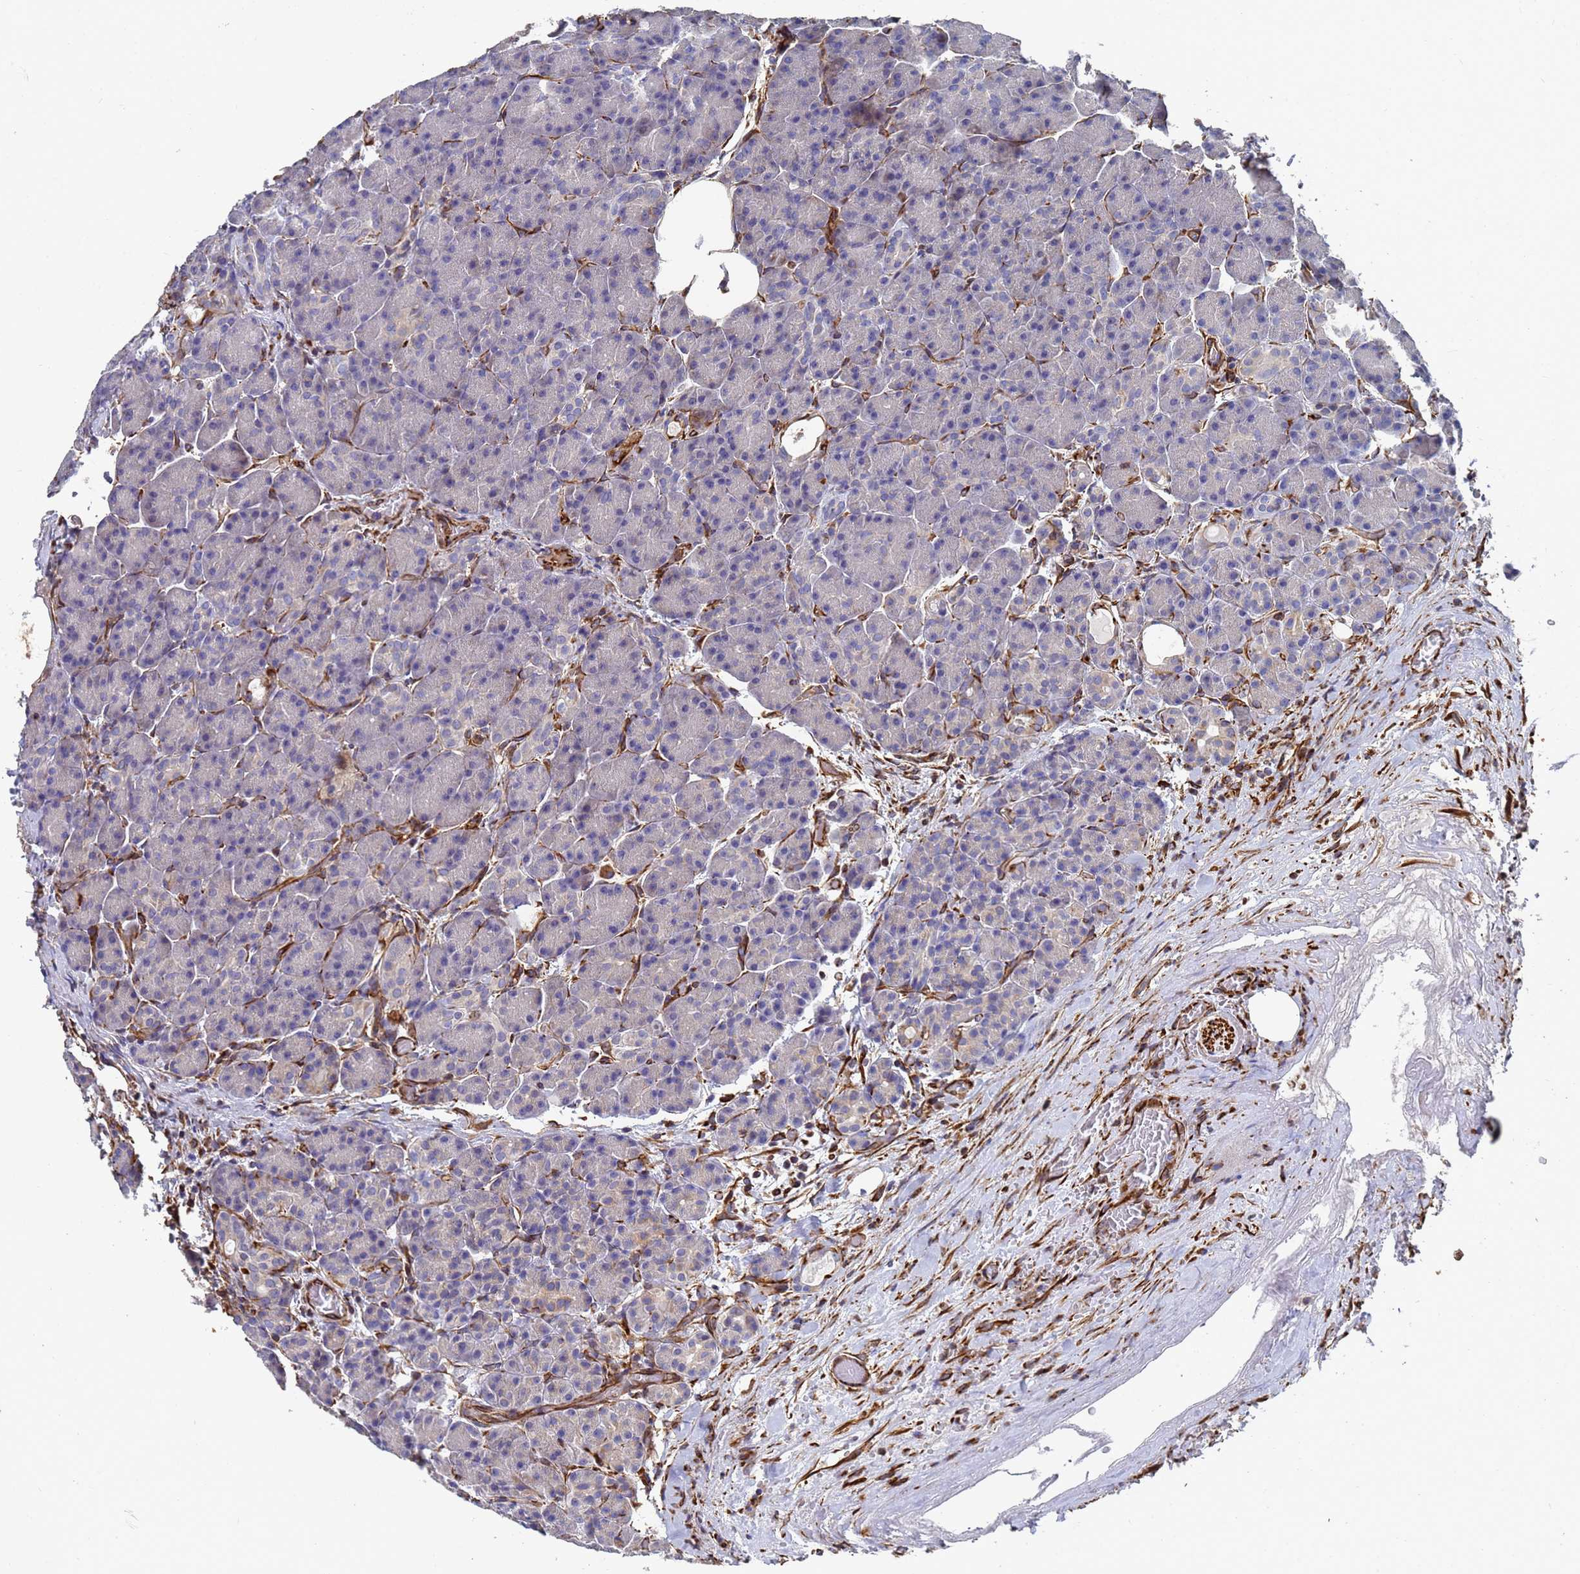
{"staining": {"intensity": "moderate", "quantity": "<25%", "location": "cytoplasmic/membranous"}, "tissue": "pancreas", "cell_type": "Exocrine glandular cells", "image_type": "normal", "snomed": [{"axis": "morphology", "description": "Normal tissue, NOS"}, {"axis": "topography", "description": "Pancreas"}], "caption": "IHC image of unremarkable pancreas stained for a protein (brown), which displays low levels of moderate cytoplasmic/membranous positivity in approximately <25% of exocrine glandular cells.", "gene": "SYT13", "patient": {"sex": "male", "age": 63}}